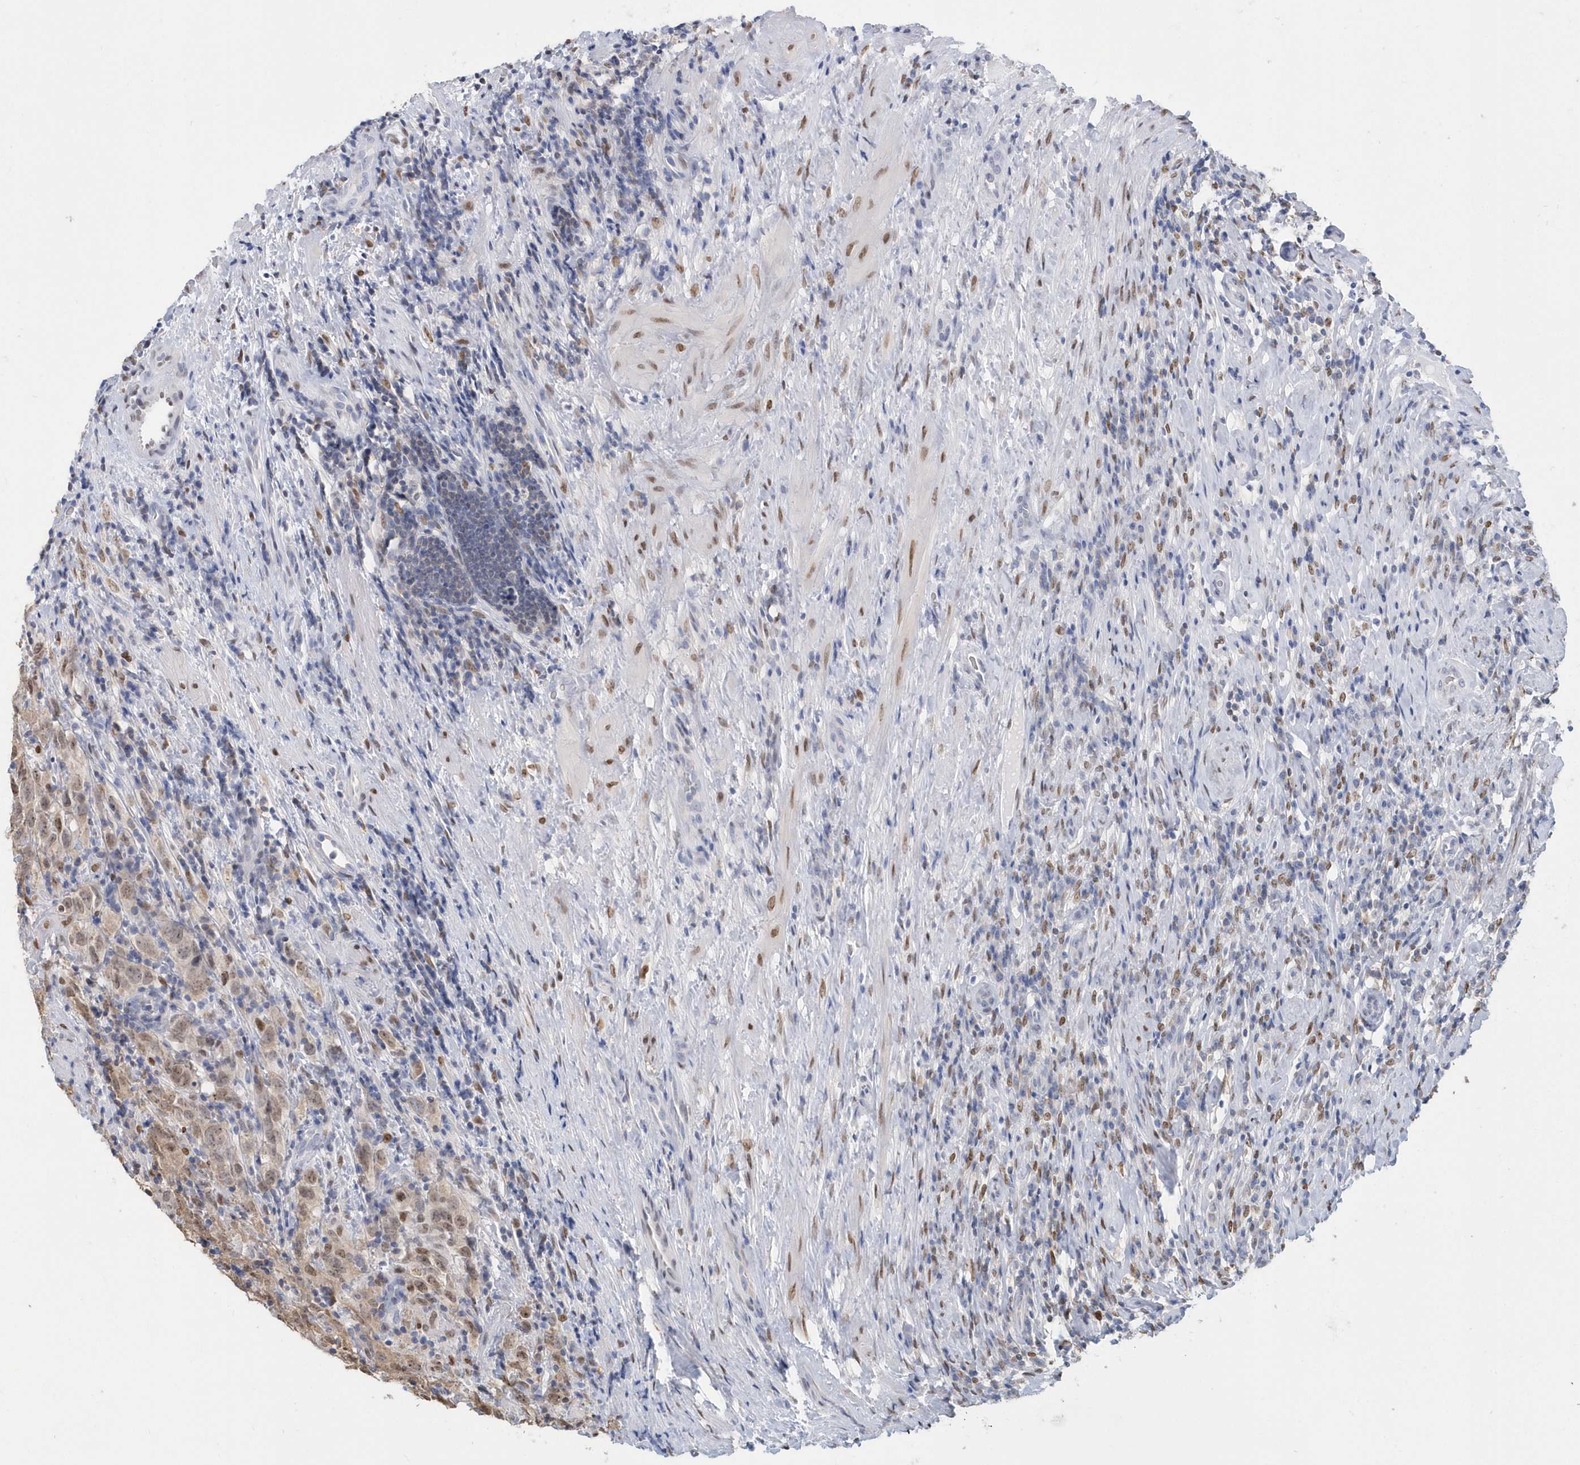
{"staining": {"intensity": "weak", "quantity": "<25%", "location": "cytoplasmic/membranous,nuclear"}, "tissue": "testis cancer", "cell_type": "Tumor cells", "image_type": "cancer", "snomed": [{"axis": "morphology", "description": "Seminoma, NOS"}, {"axis": "morphology", "description": "Carcinoma, Embryonal, NOS"}, {"axis": "topography", "description": "Testis"}], "caption": "DAB (3,3'-diaminobenzidine) immunohistochemical staining of human testis cancer (embryonal carcinoma) demonstrates no significant staining in tumor cells.", "gene": "MACROH2A2", "patient": {"sex": "male", "age": 43}}